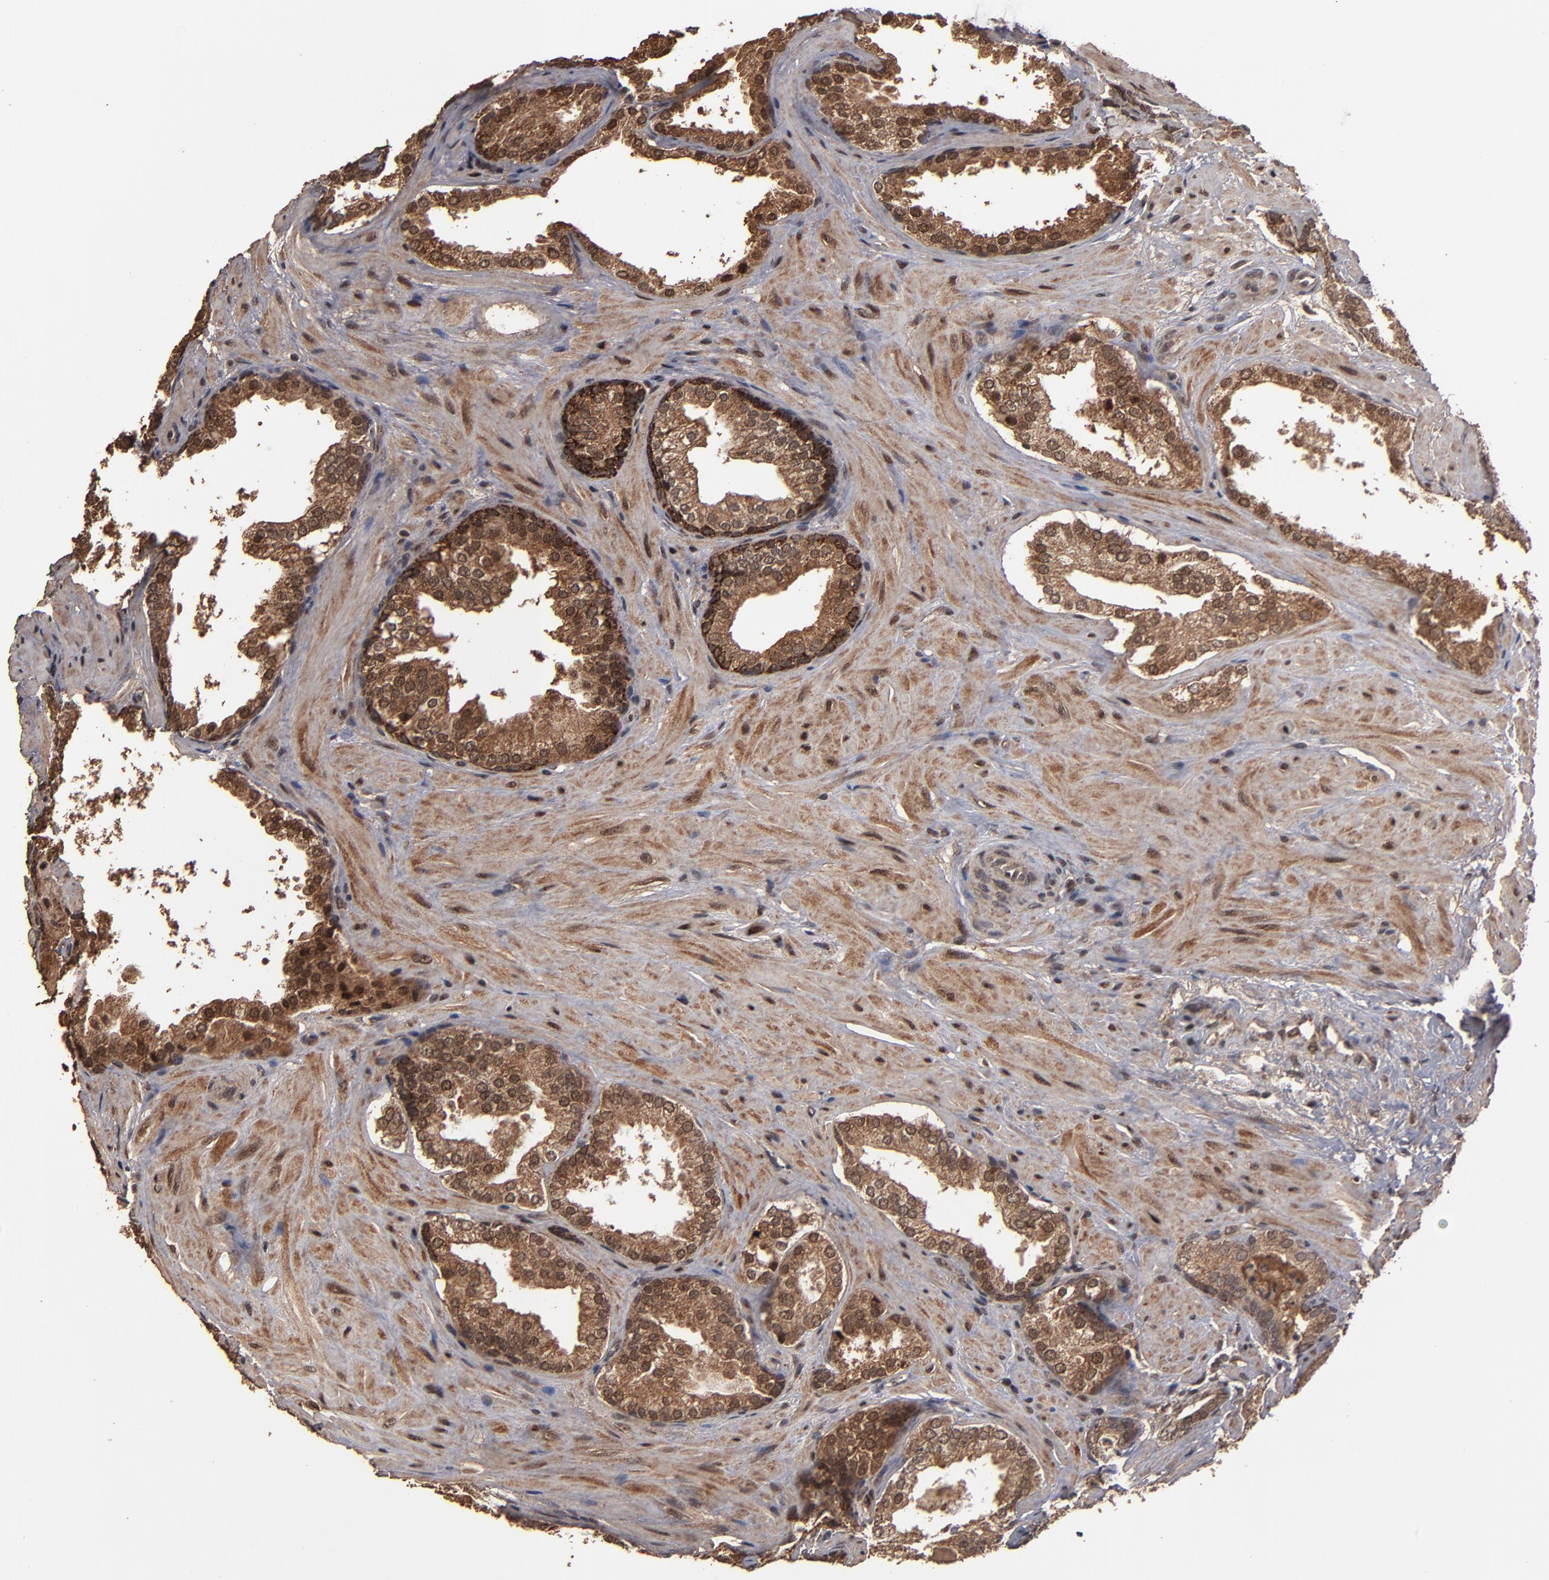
{"staining": {"intensity": "strong", "quantity": ">75%", "location": "cytoplasmic/membranous,nuclear"}, "tissue": "prostate cancer", "cell_type": "Tumor cells", "image_type": "cancer", "snomed": [{"axis": "morphology", "description": "Adenocarcinoma, Low grade"}, {"axis": "topography", "description": "Prostate"}], "caption": "Prostate cancer (adenocarcinoma (low-grade)) was stained to show a protein in brown. There is high levels of strong cytoplasmic/membranous and nuclear expression in approximately >75% of tumor cells.", "gene": "NXF2B", "patient": {"sex": "male", "age": 69}}